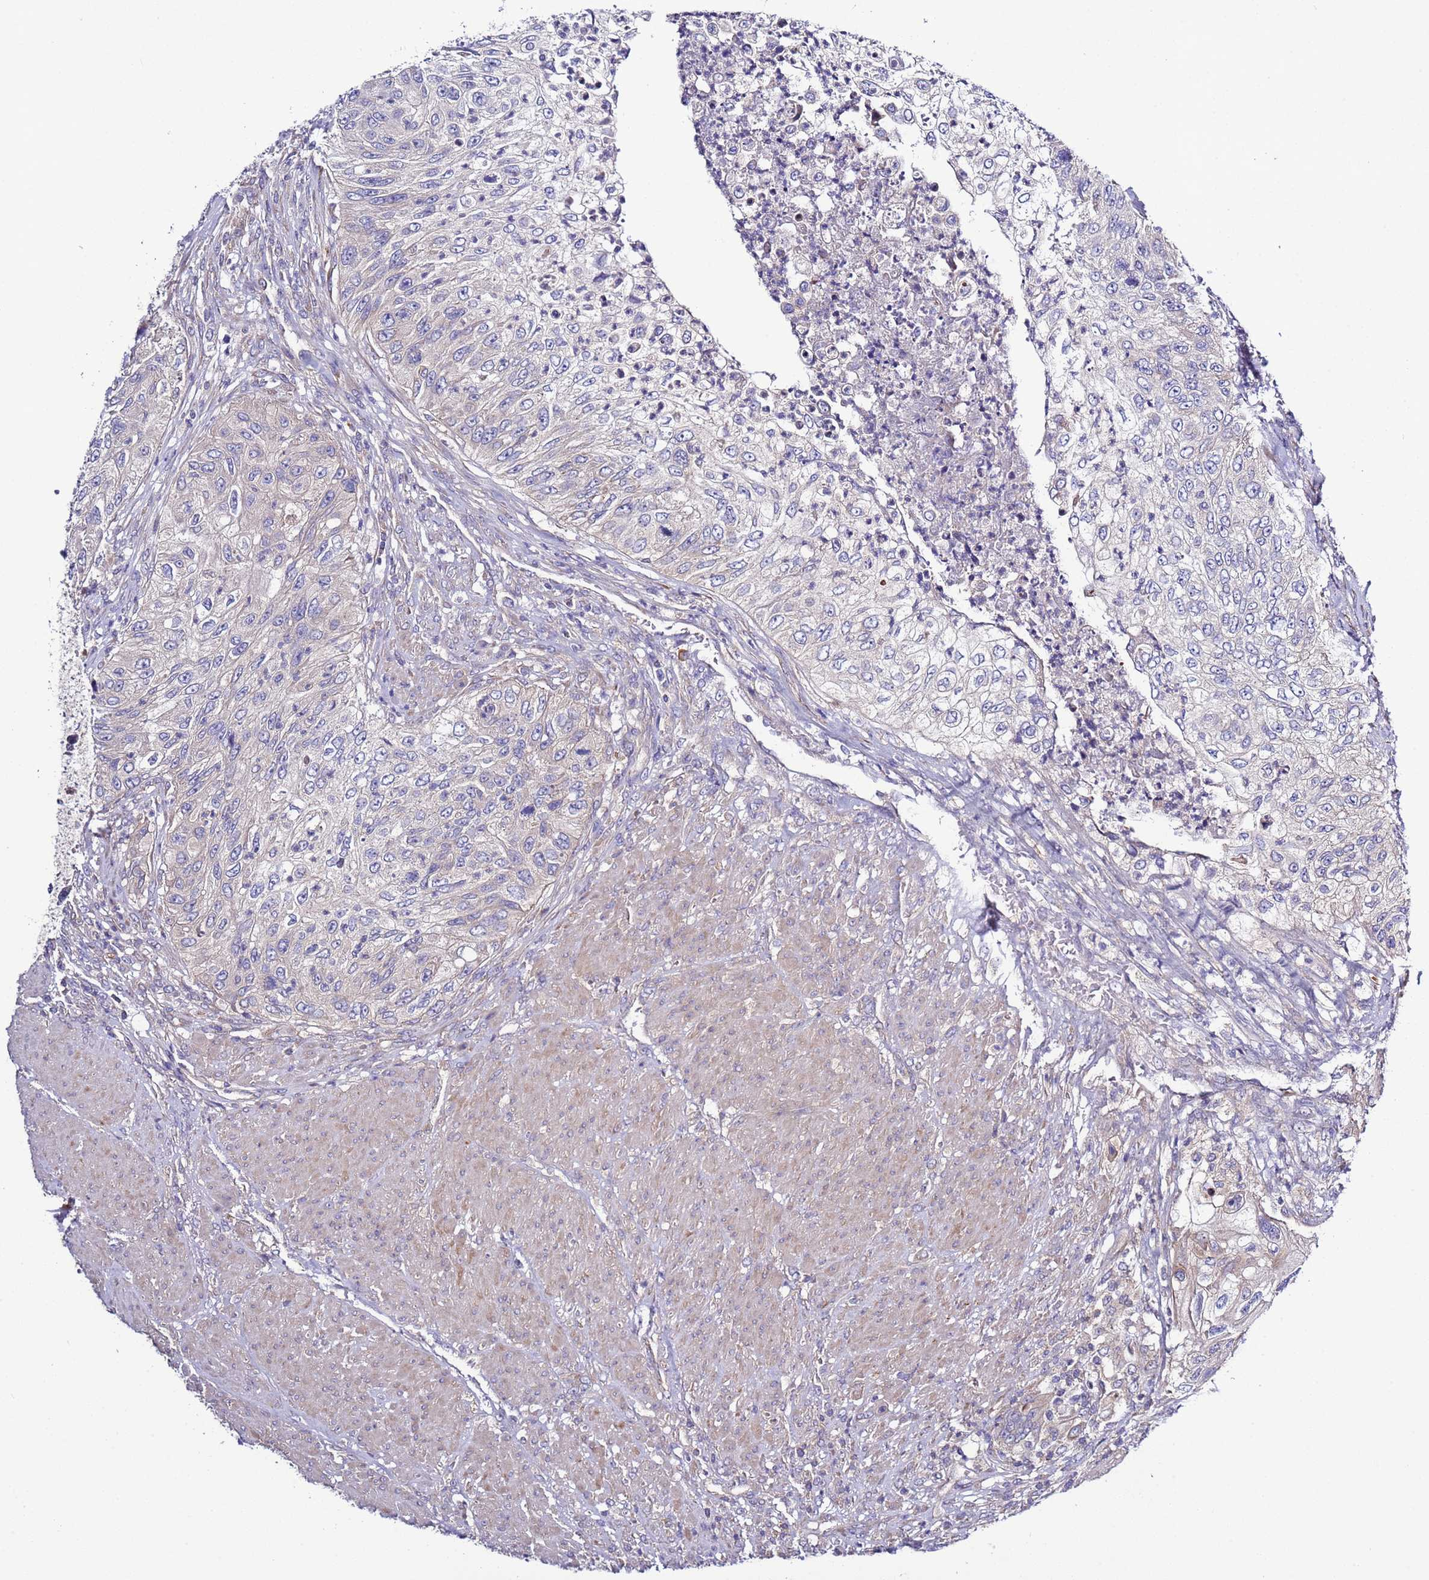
{"staining": {"intensity": "negative", "quantity": "none", "location": "none"}, "tissue": "urothelial cancer", "cell_type": "Tumor cells", "image_type": "cancer", "snomed": [{"axis": "morphology", "description": "Urothelial carcinoma, High grade"}, {"axis": "topography", "description": "Urinary bladder"}], "caption": "IHC of high-grade urothelial carcinoma shows no positivity in tumor cells. The staining is performed using DAB brown chromogen with nuclei counter-stained in using hematoxylin.", "gene": "SPCS1", "patient": {"sex": "female", "age": 60}}